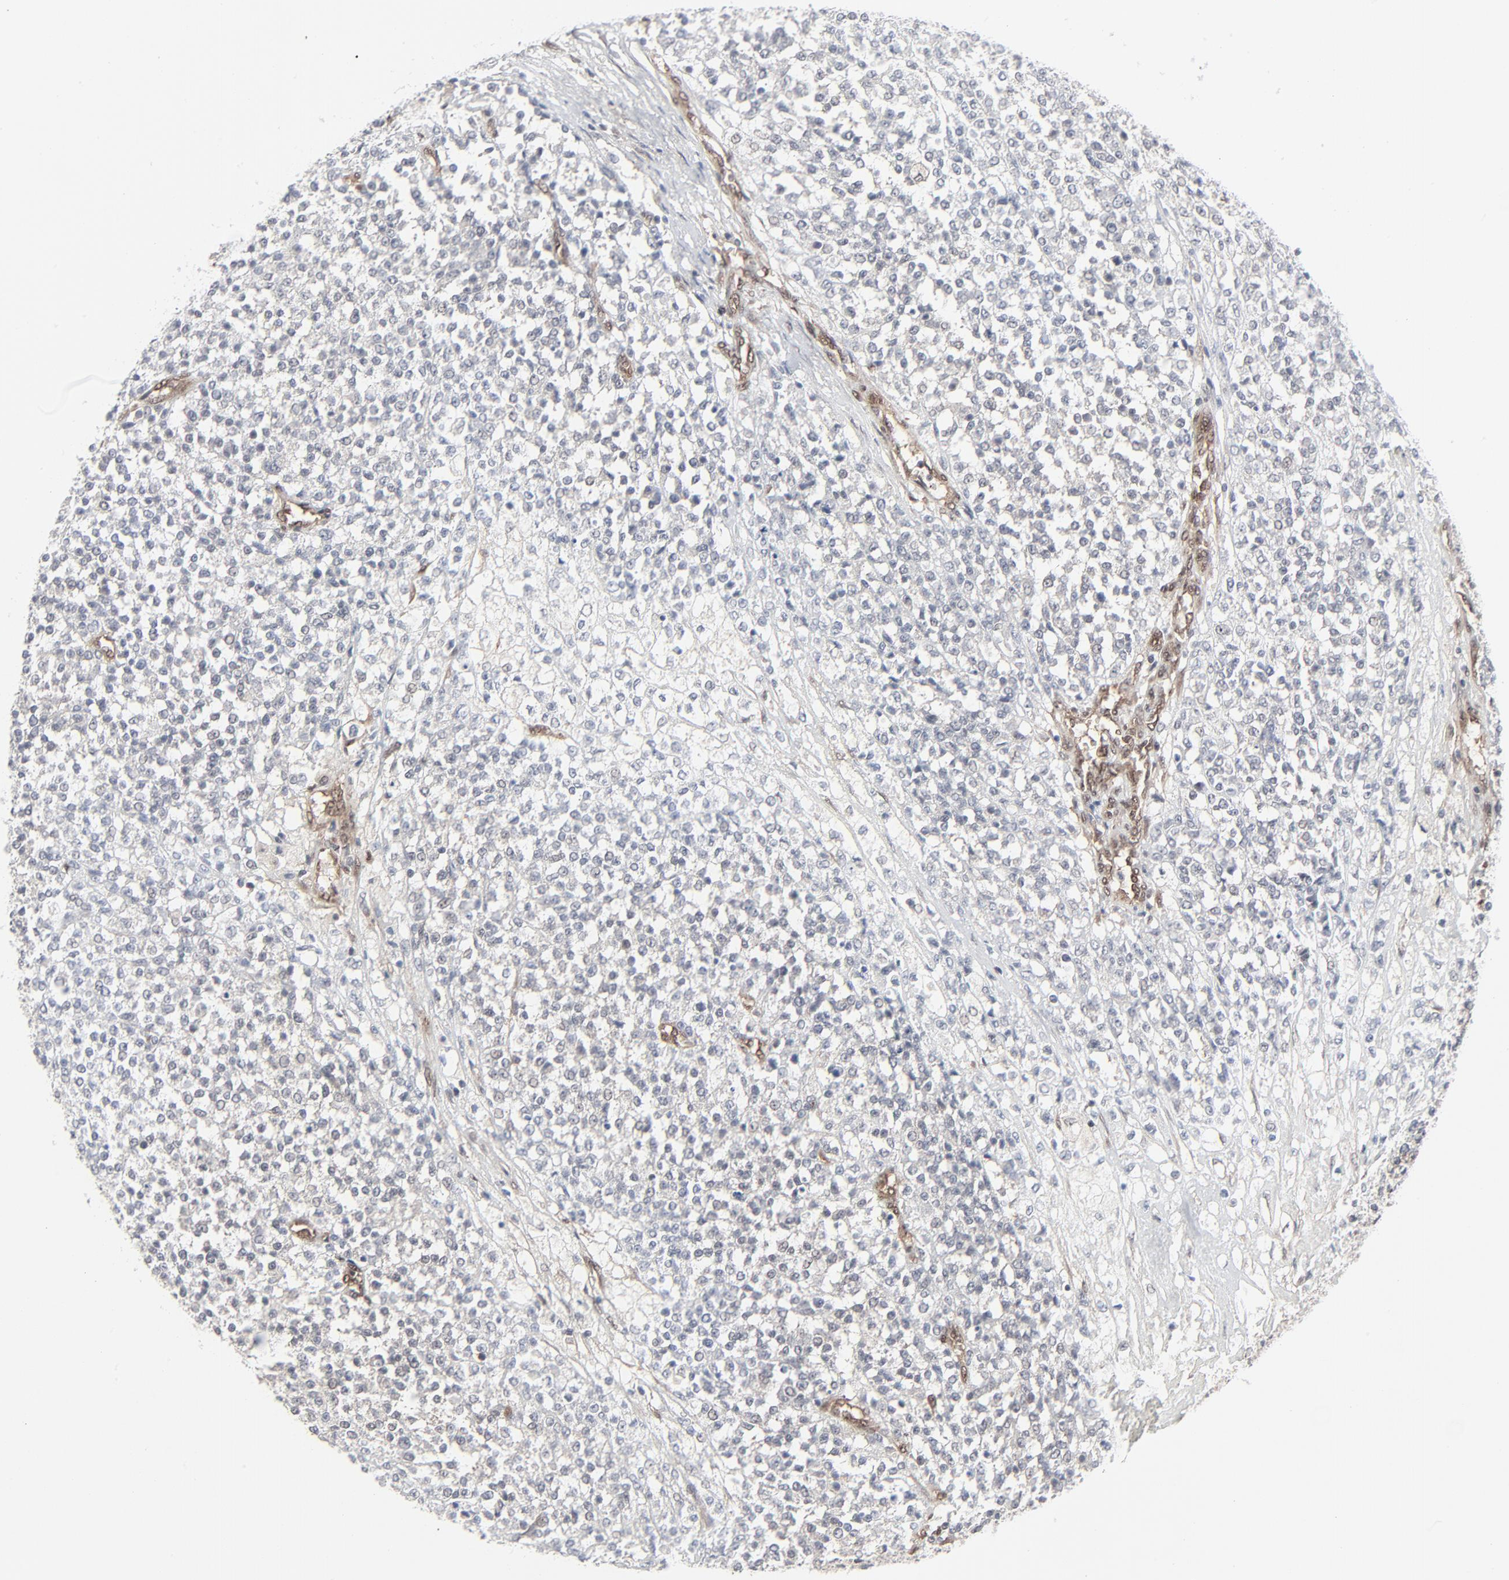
{"staining": {"intensity": "negative", "quantity": "none", "location": "none"}, "tissue": "testis cancer", "cell_type": "Tumor cells", "image_type": "cancer", "snomed": [{"axis": "morphology", "description": "Seminoma, NOS"}, {"axis": "topography", "description": "Testis"}], "caption": "A histopathology image of human testis cancer (seminoma) is negative for staining in tumor cells. (Stains: DAB (3,3'-diaminobenzidine) immunohistochemistry (IHC) with hematoxylin counter stain, Microscopy: brightfield microscopy at high magnification).", "gene": "AKT1", "patient": {"sex": "male", "age": 59}}